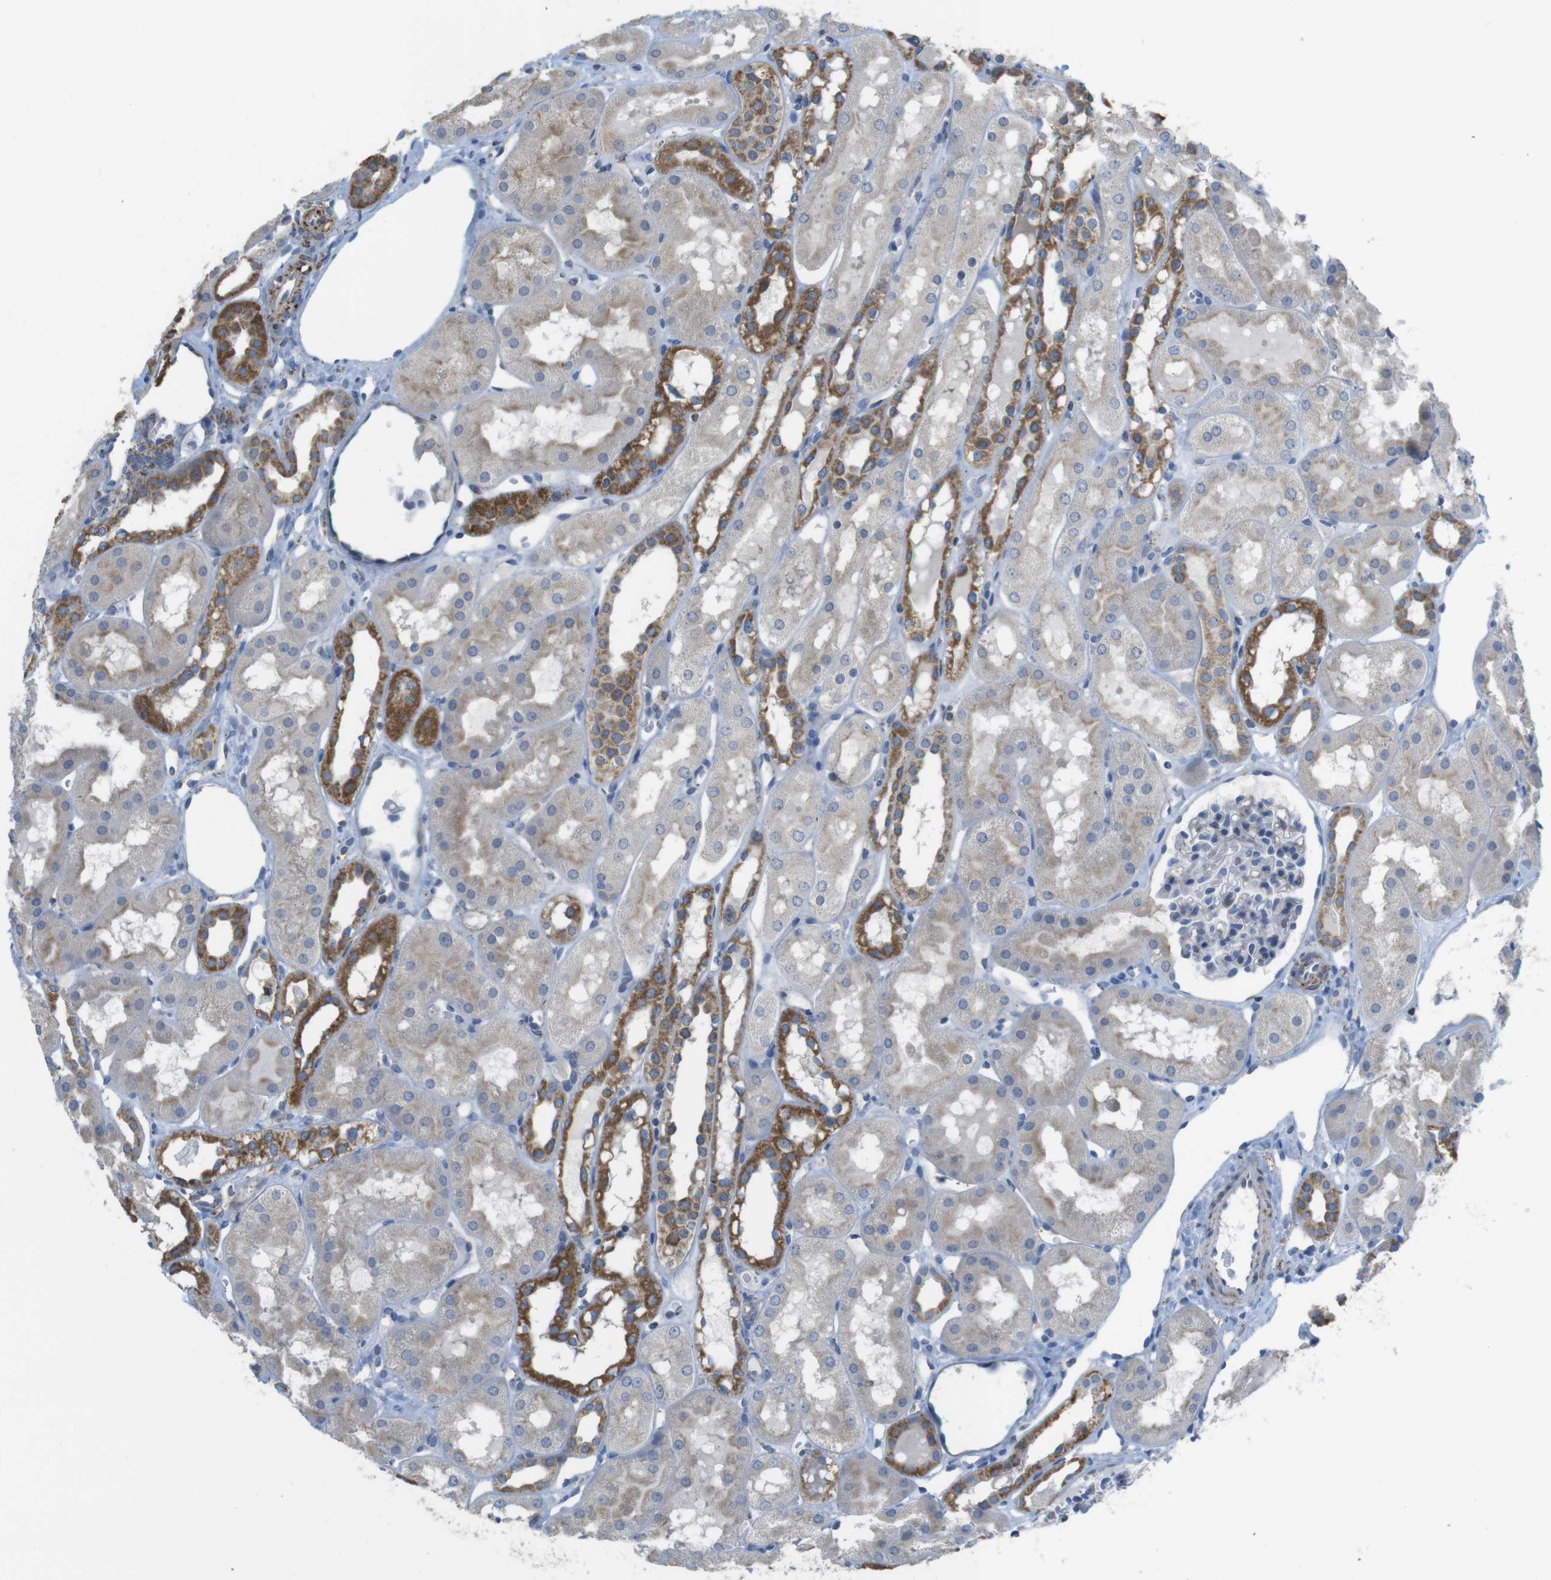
{"staining": {"intensity": "weak", "quantity": "<25%", "location": "cytoplasmic/membranous"}, "tissue": "kidney", "cell_type": "Cells in glomeruli", "image_type": "normal", "snomed": [{"axis": "morphology", "description": "Normal tissue, NOS"}, {"axis": "topography", "description": "Kidney"}, {"axis": "topography", "description": "Urinary bladder"}], "caption": "DAB immunohistochemical staining of benign human kidney displays no significant staining in cells in glomeruli.", "gene": "GRIK1", "patient": {"sex": "male", "age": 16}}